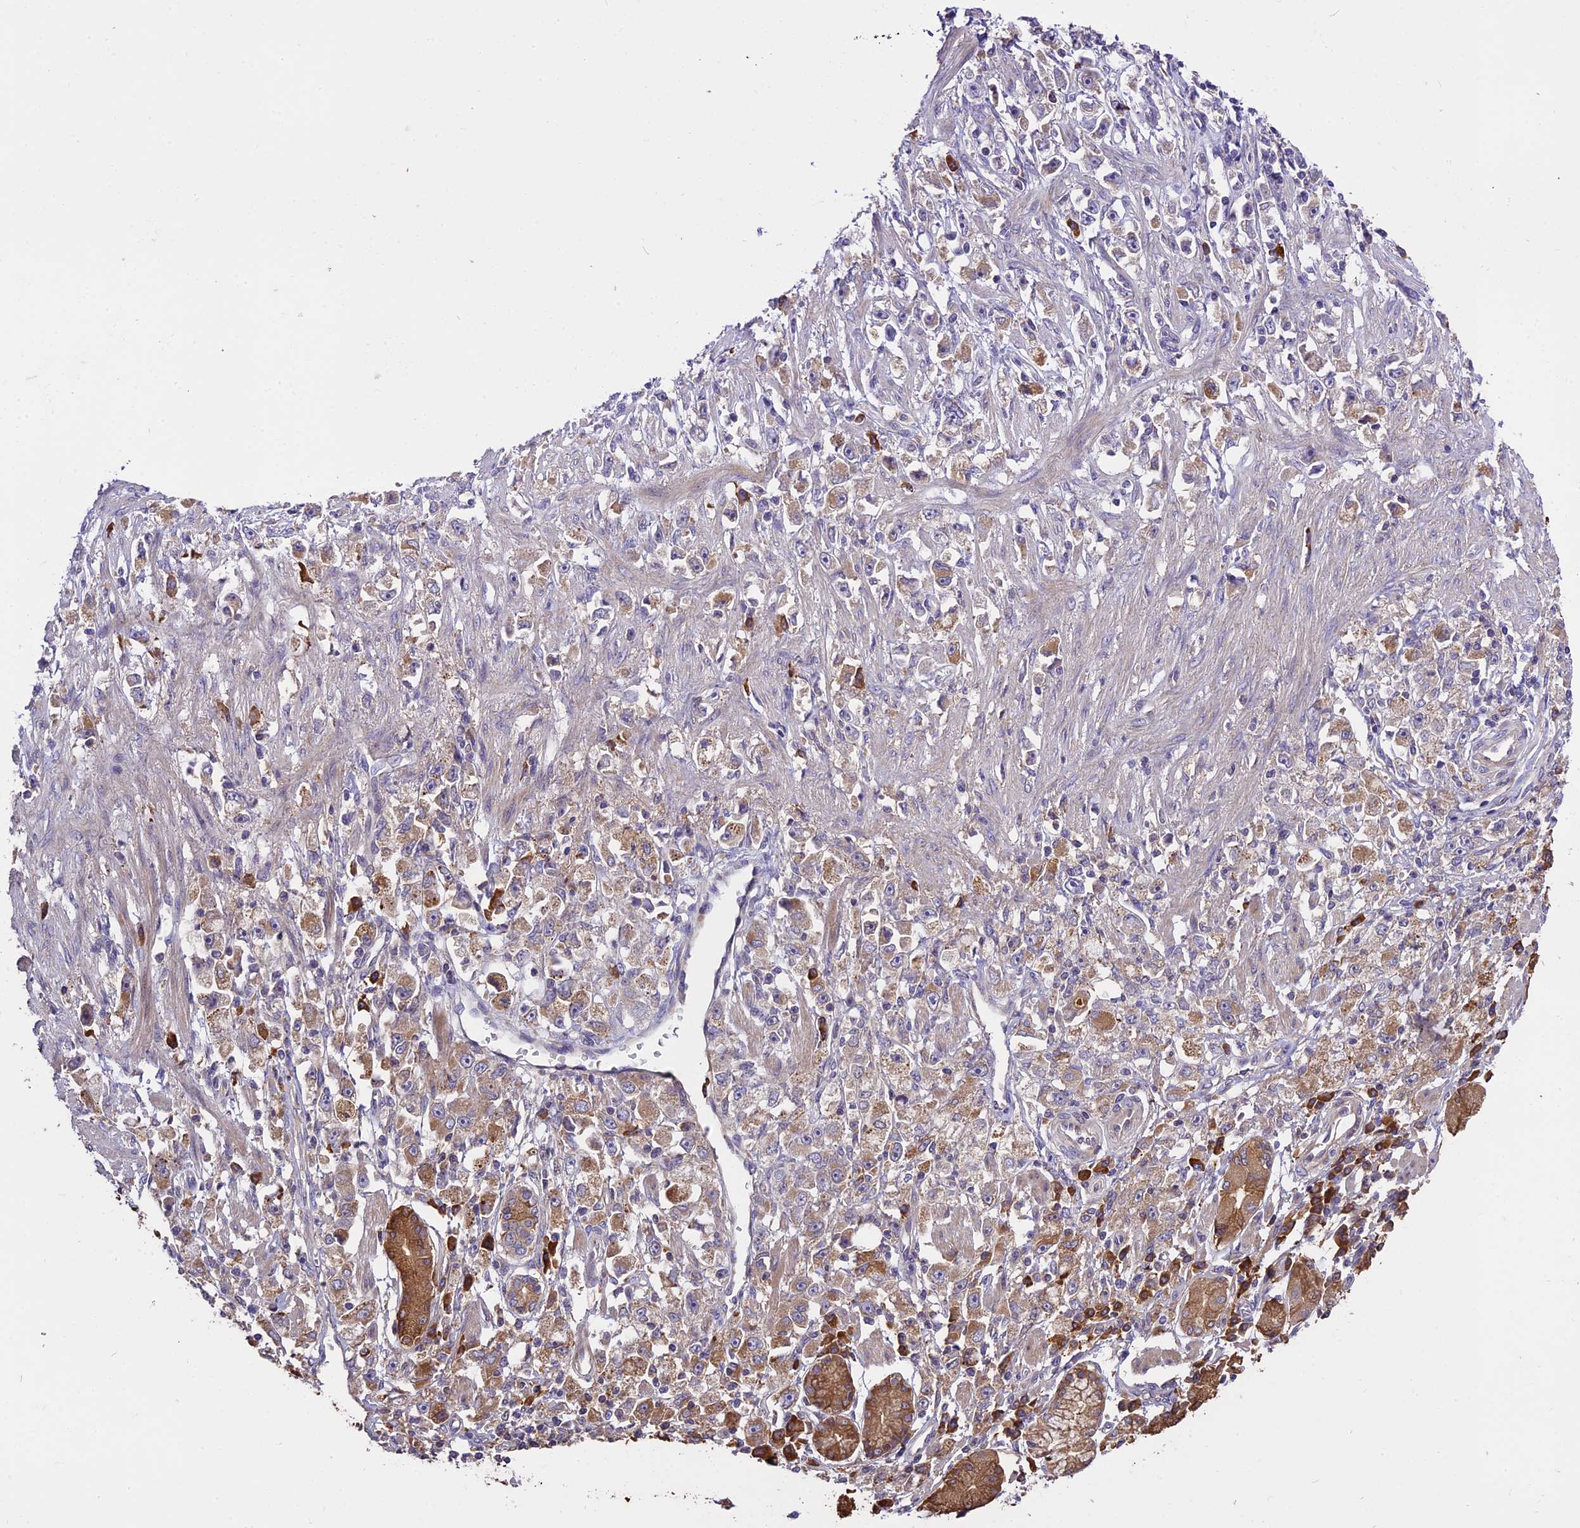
{"staining": {"intensity": "moderate", "quantity": ">75%", "location": "cytoplasmic/membranous"}, "tissue": "stomach cancer", "cell_type": "Tumor cells", "image_type": "cancer", "snomed": [{"axis": "morphology", "description": "Adenocarcinoma, NOS"}, {"axis": "topography", "description": "Stomach"}], "caption": "High-magnification brightfield microscopy of adenocarcinoma (stomach) stained with DAB (brown) and counterstained with hematoxylin (blue). tumor cells exhibit moderate cytoplasmic/membranous positivity is present in approximately>75% of cells.", "gene": "ABCC10", "patient": {"sex": "female", "age": 59}}